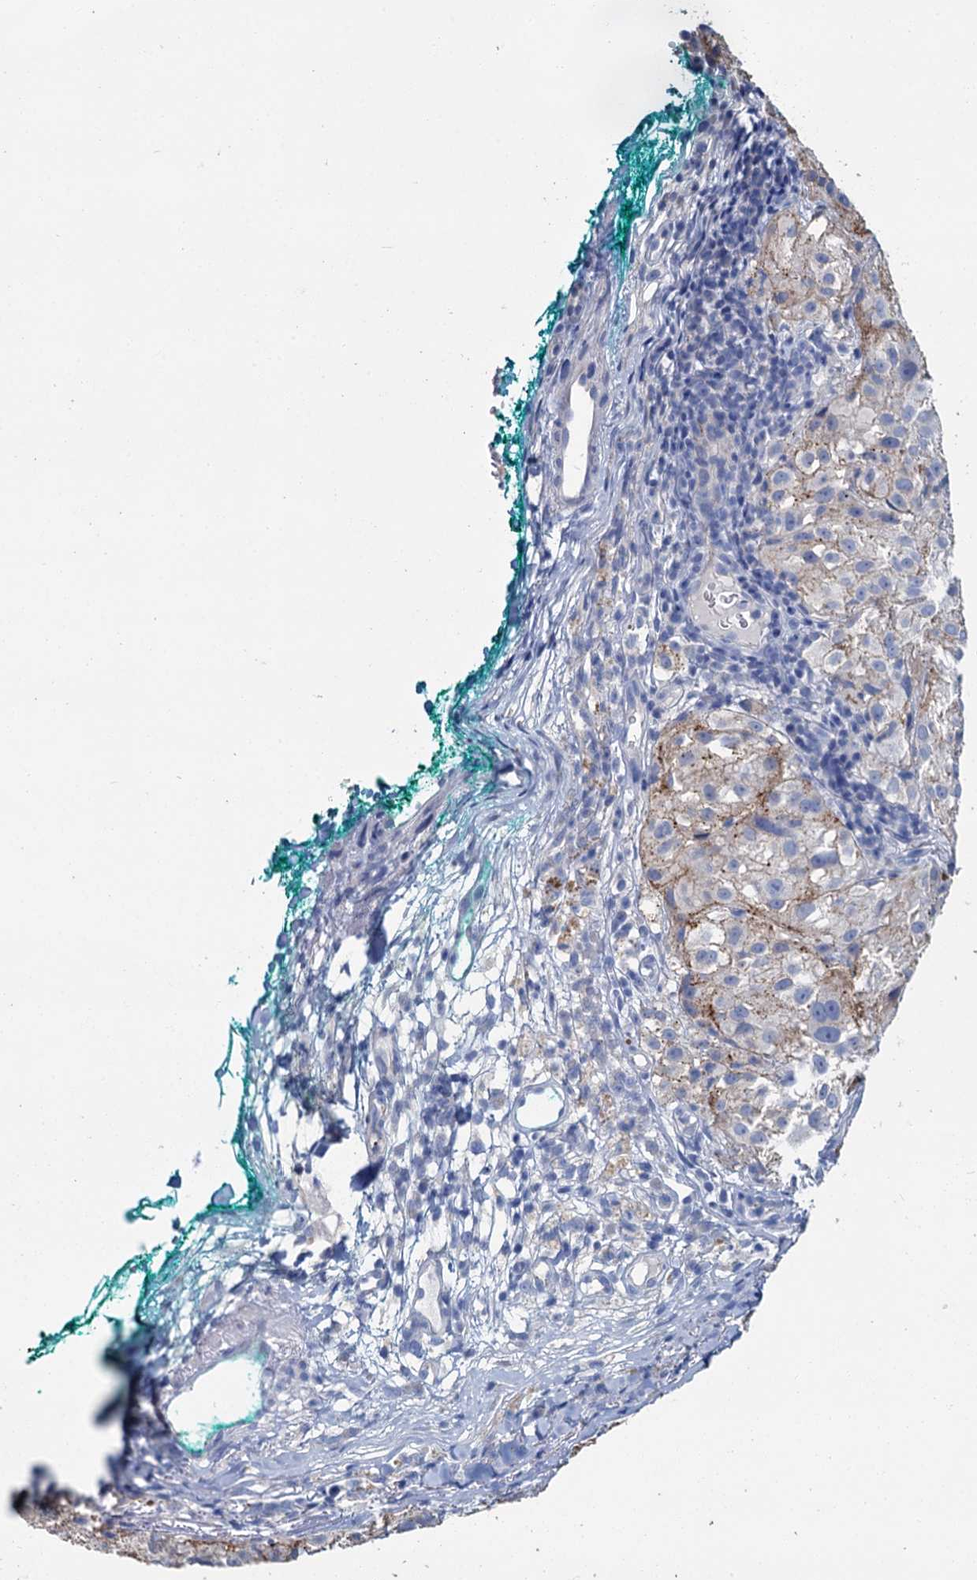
{"staining": {"intensity": "negative", "quantity": "none", "location": "none"}, "tissue": "melanoma", "cell_type": "Tumor cells", "image_type": "cancer", "snomed": [{"axis": "morphology", "description": "Necrosis, NOS"}, {"axis": "morphology", "description": "Malignant melanoma, NOS"}, {"axis": "topography", "description": "Skin"}], "caption": "IHC of human malignant melanoma reveals no staining in tumor cells. (Stains: DAB IHC with hematoxylin counter stain, Microscopy: brightfield microscopy at high magnification).", "gene": "SNCB", "patient": {"sex": "female", "age": 87}}